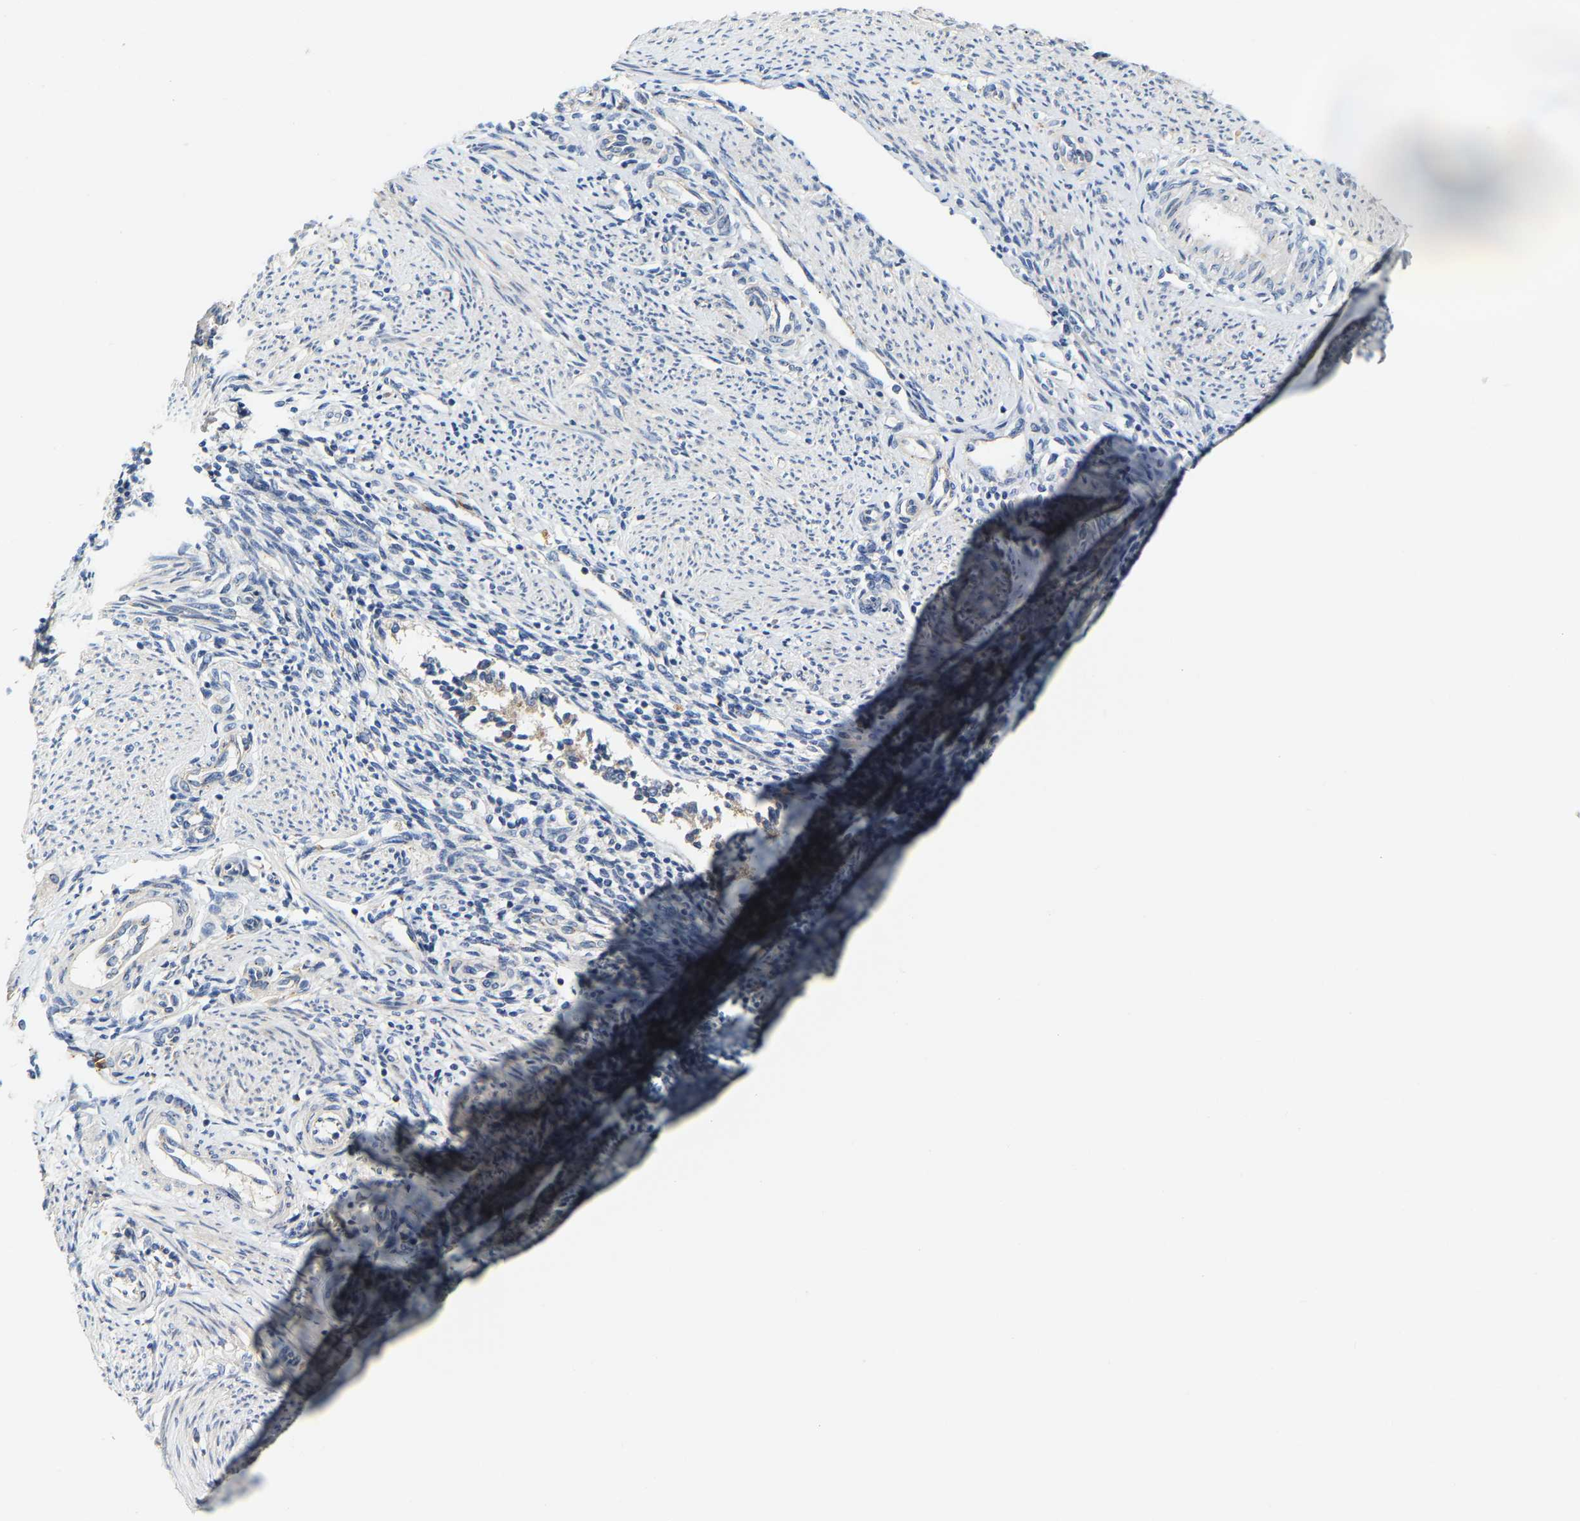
{"staining": {"intensity": "weak", "quantity": "<25%", "location": "cytoplasmic/membranous"}, "tissue": "endometrium", "cell_type": "Cells in endometrial stroma", "image_type": "normal", "snomed": [{"axis": "morphology", "description": "Normal tissue, NOS"}, {"axis": "topography", "description": "Endometrium"}], "caption": "This image is of unremarkable endometrium stained with immunohistochemistry (IHC) to label a protein in brown with the nuclei are counter-stained blue. There is no expression in cells in endometrial stroma. The staining is performed using DAB (3,3'-diaminobenzidine) brown chromogen with nuclei counter-stained in using hematoxylin.", "gene": "PCNT", "patient": {"sex": "female", "age": 42}}